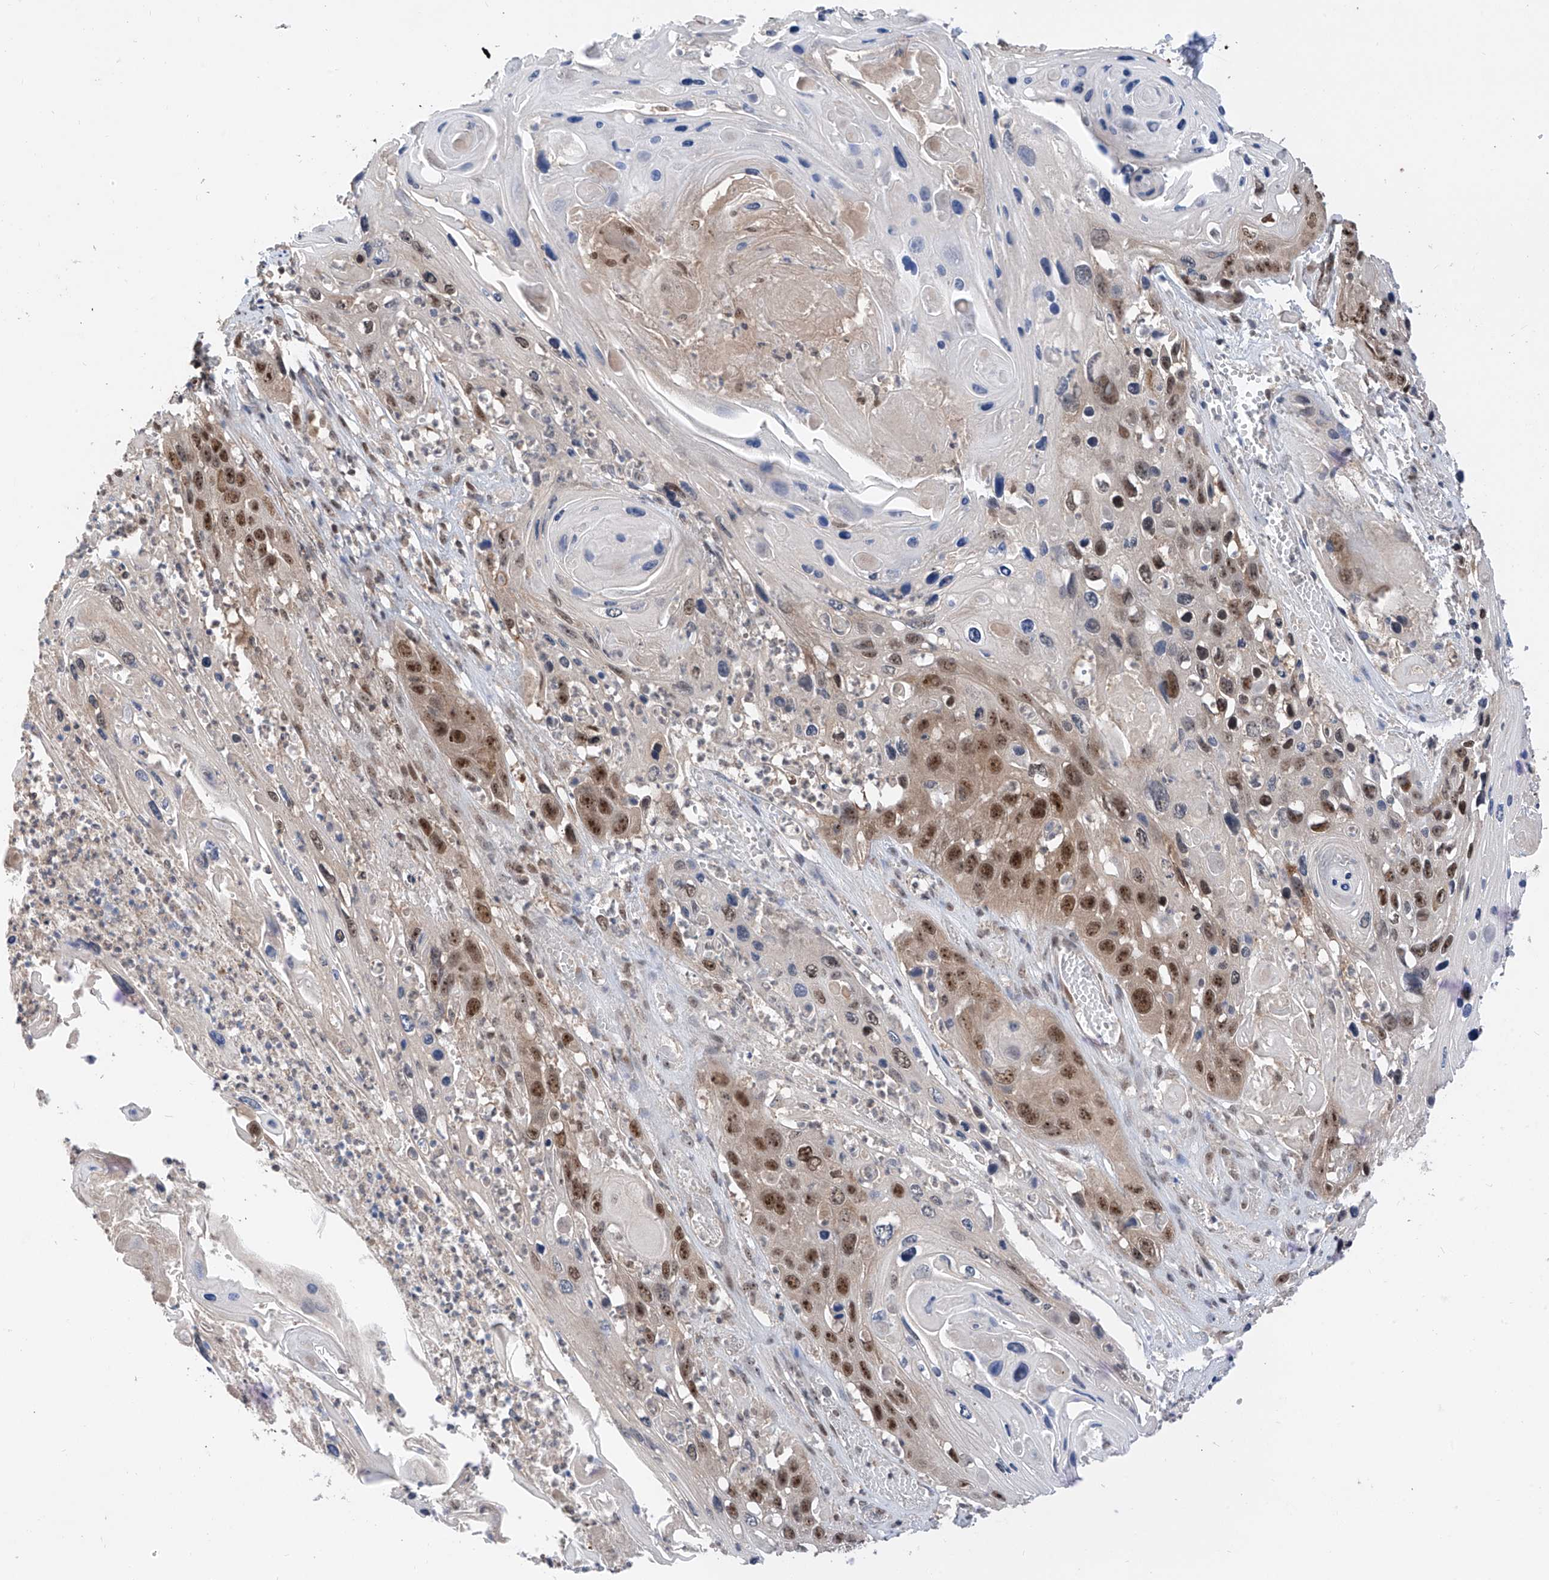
{"staining": {"intensity": "moderate", "quantity": ">75%", "location": "nuclear"}, "tissue": "skin cancer", "cell_type": "Tumor cells", "image_type": "cancer", "snomed": [{"axis": "morphology", "description": "Squamous cell carcinoma, NOS"}, {"axis": "topography", "description": "Skin"}], "caption": "Protein expression analysis of squamous cell carcinoma (skin) shows moderate nuclear expression in about >75% of tumor cells.", "gene": "RPAIN", "patient": {"sex": "male", "age": 55}}